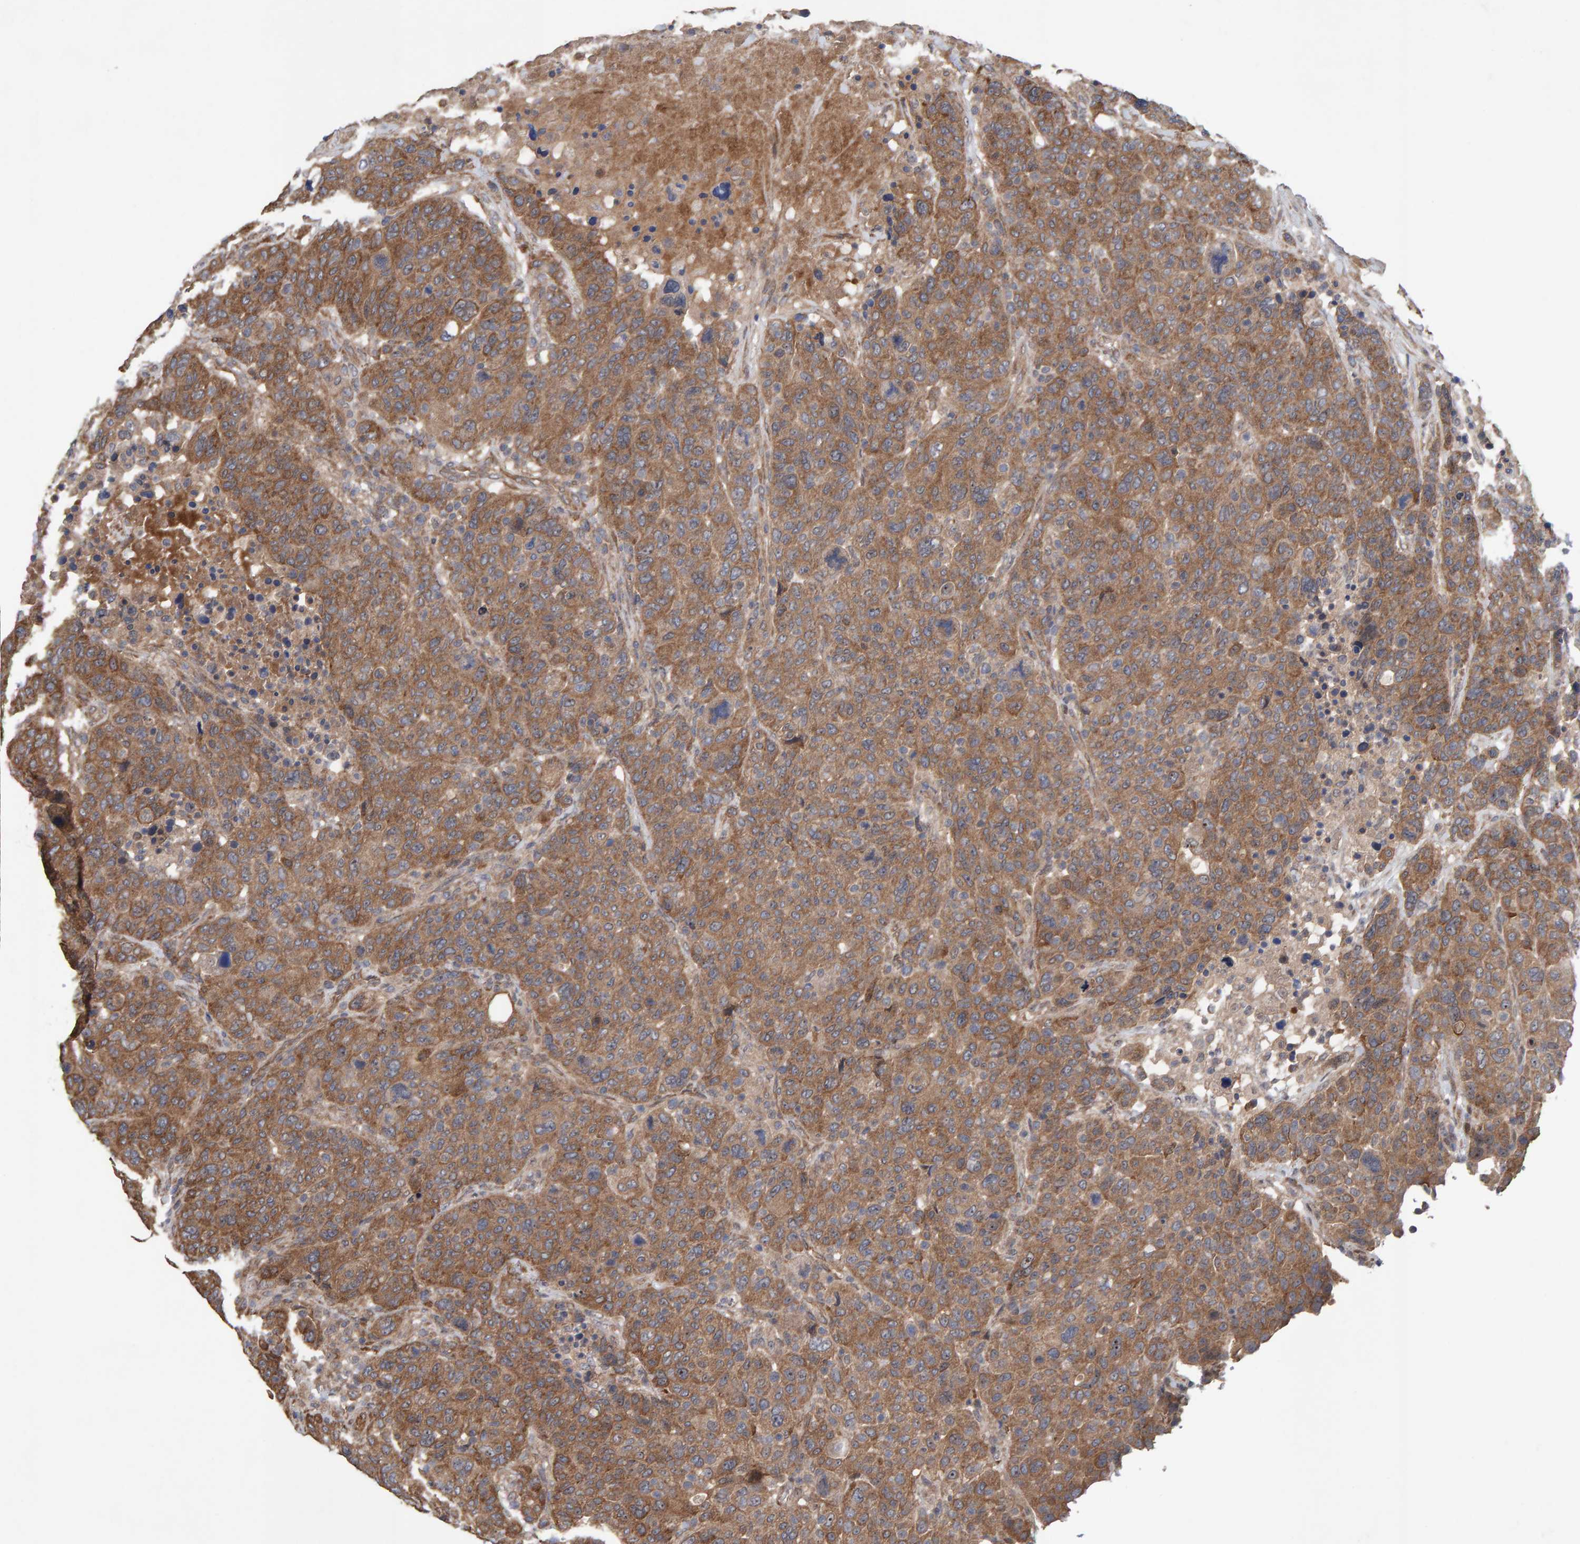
{"staining": {"intensity": "moderate", "quantity": ">75%", "location": "cytoplasmic/membranous"}, "tissue": "breast cancer", "cell_type": "Tumor cells", "image_type": "cancer", "snomed": [{"axis": "morphology", "description": "Duct carcinoma"}, {"axis": "topography", "description": "Breast"}], "caption": "Breast cancer stained with DAB immunohistochemistry displays medium levels of moderate cytoplasmic/membranous positivity in approximately >75% of tumor cells.", "gene": "LRSAM1", "patient": {"sex": "female", "age": 37}}